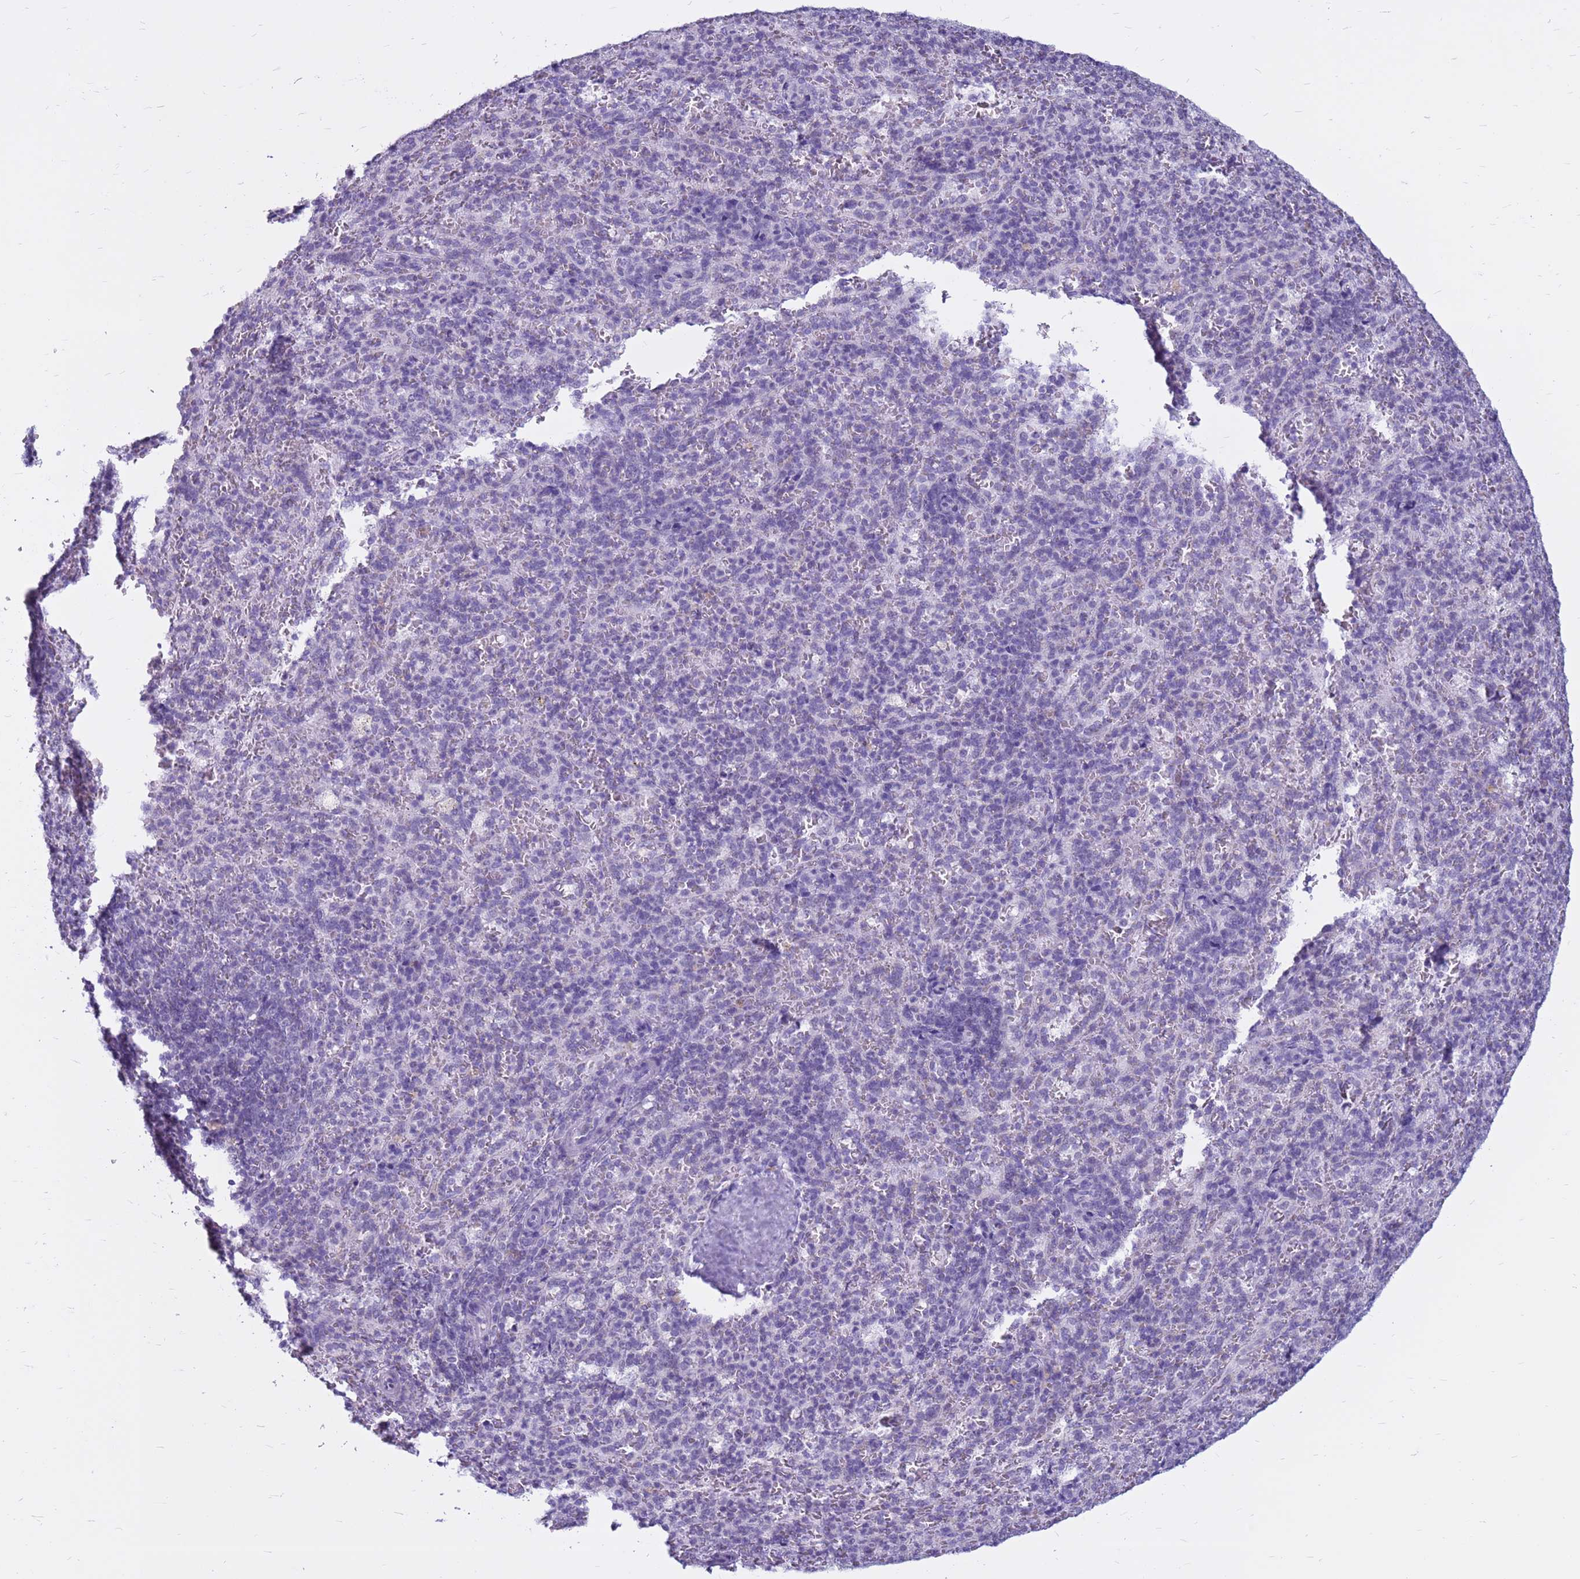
{"staining": {"intensity": "negative", "quantity": "none", "location": "none"}, "tissue": "spleen", "cell_type": "Cells in red pulp", "image_type": "normal", "snomed": [{"axis": "morphology", "description": "Normal tissue, NOS"}, {"axis": "topography", "description": "Spleen"}], "caption": "Immunohistochemistry (IHC) photomicrograph of normal spleen: spleen stained with DAB (3,3'-diaminobenzidine) displays no significant protein expression in cells in red pulp.", "gene": "CDK2AP2", "patient": {"sex": "female", "age": 21}}